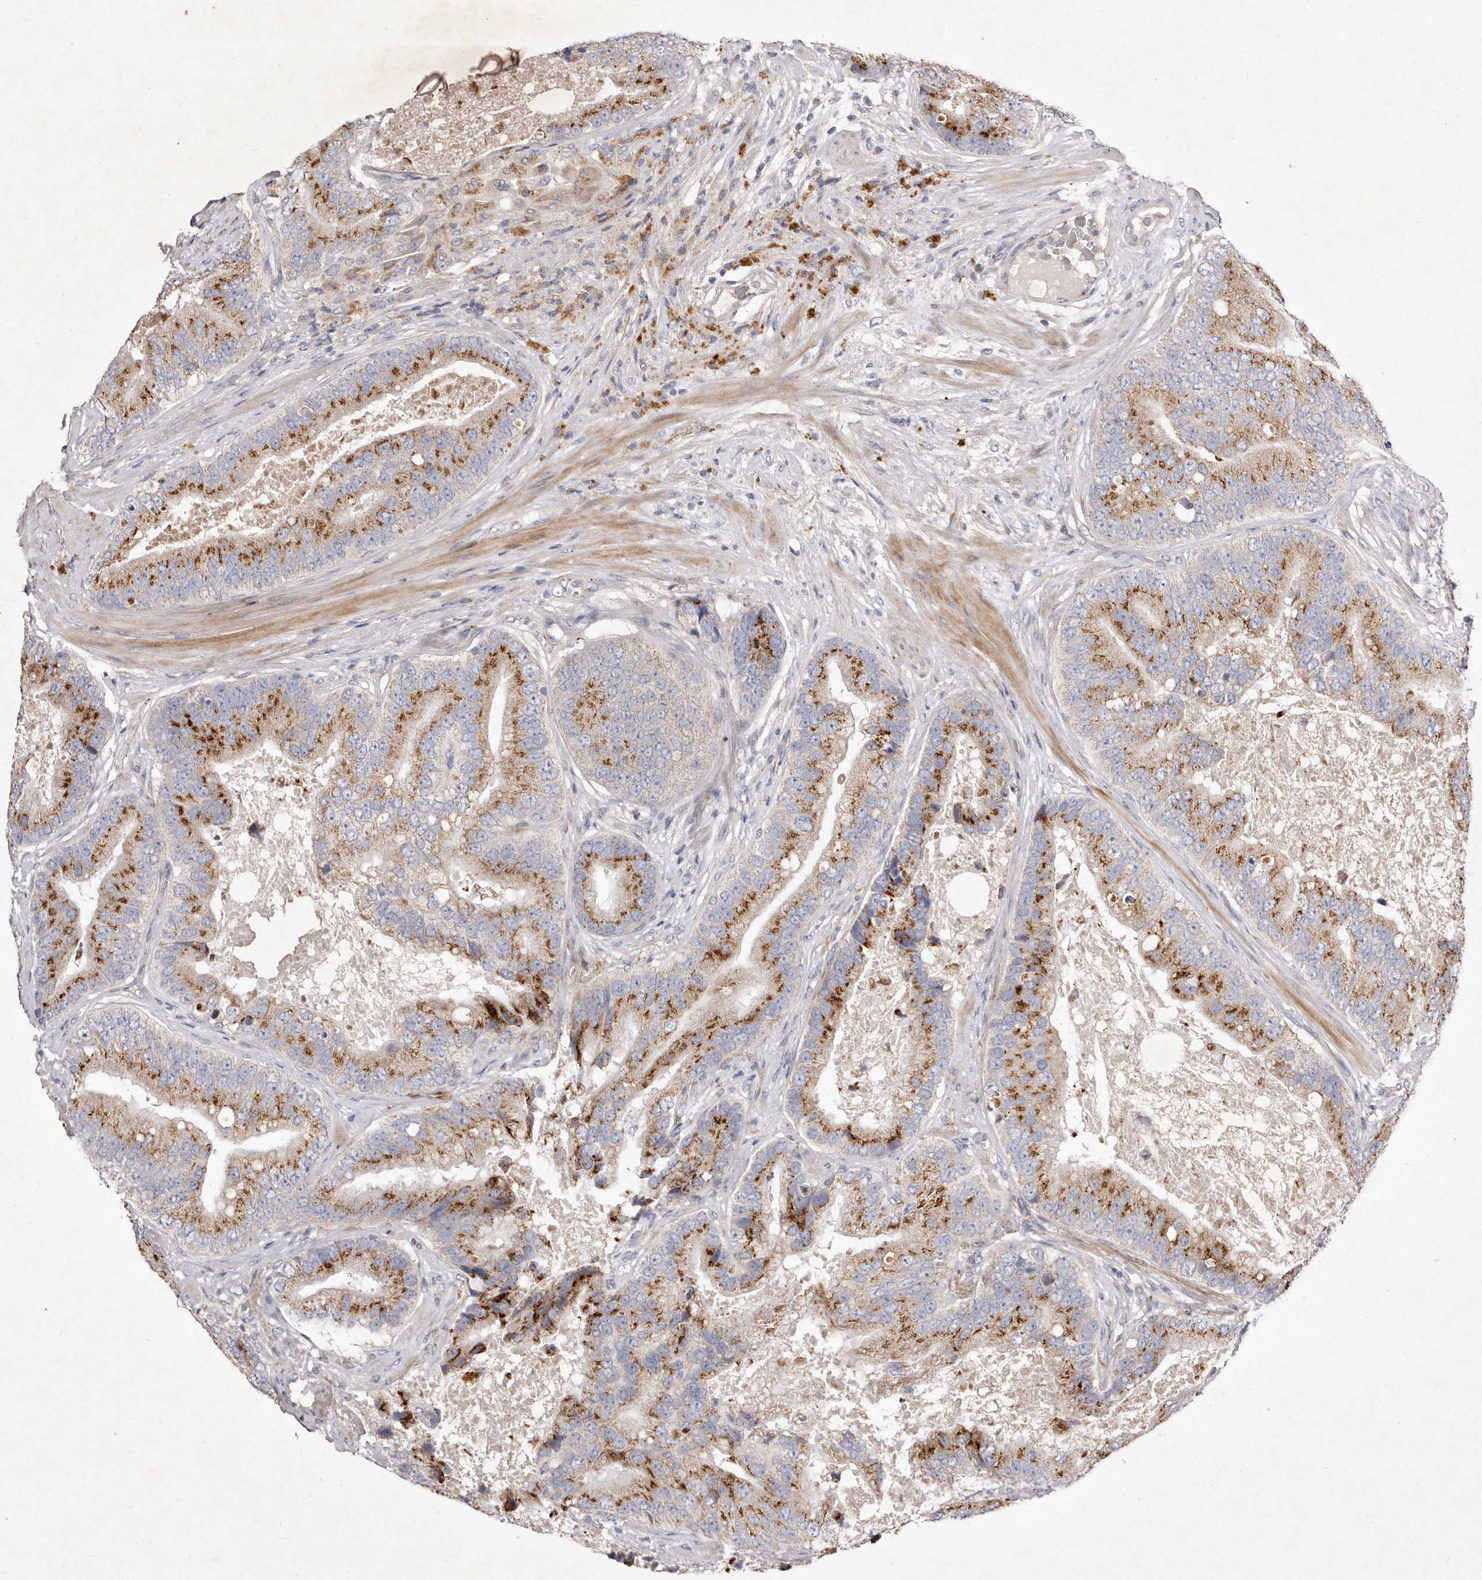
{"staining": {"intensity": "moderate", "quantity": ">75%", "location": "cytoplasmic/membranous"}, "tissue": "prostate cancer", "cell_type": "Tumor cells", "image_type": "cancer", "snomed": [{"axis": "morphology", "description": "Adenocarcinoma, High grade"}, {"axis": "topography", "description": "Prostate"}], "caption": "About >75% of tumor cells in human prostate adenocarcinoma (high-grade) exhibit moderate cytoplasmic/membranous protein positivity as visualized by brown immunohistochemical staining.", "gene": "USP24", "patient": {"sex": "male", "age": 70}}